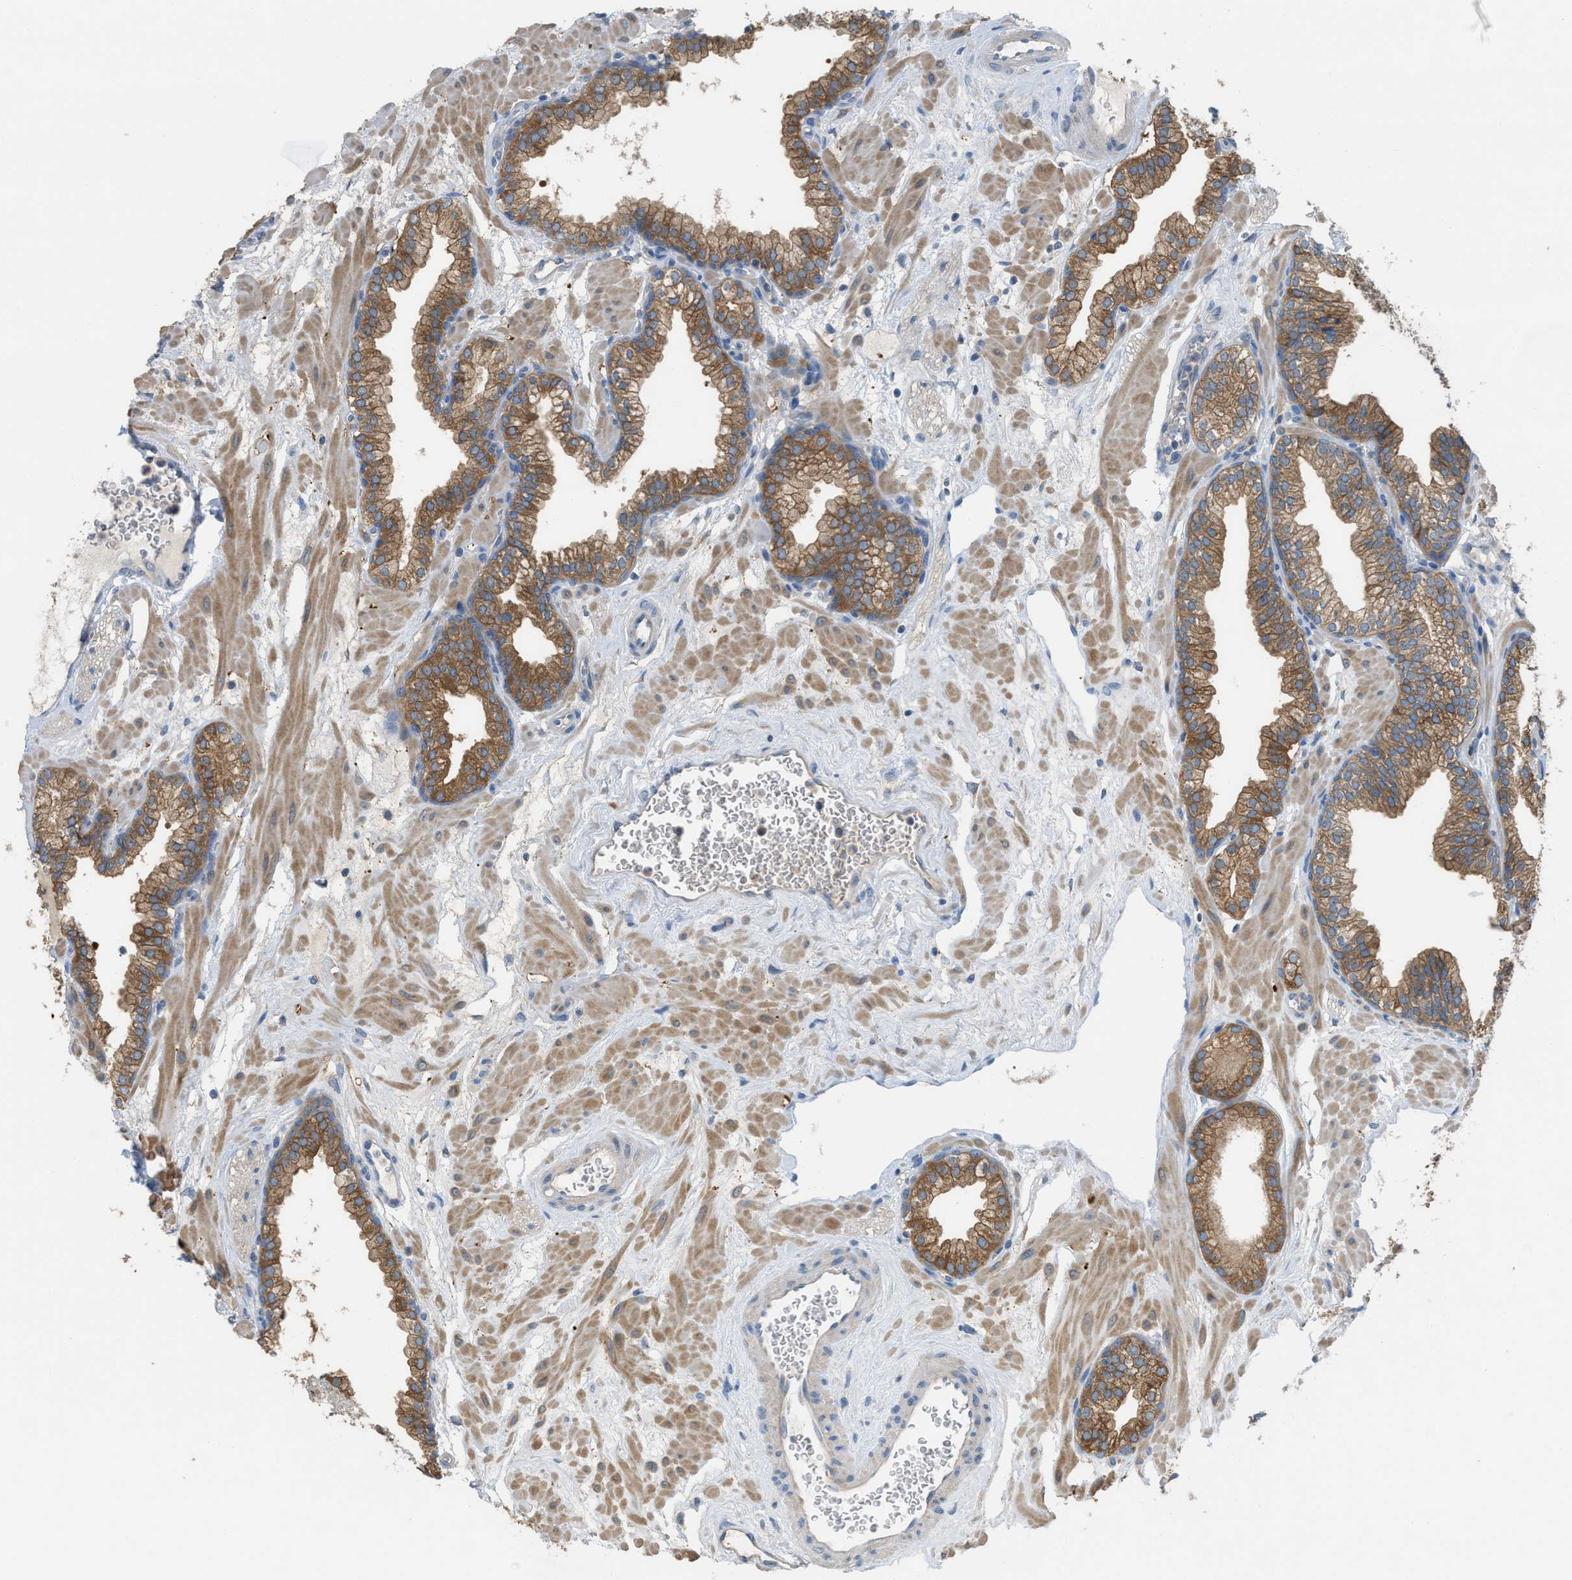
{"staining": {"intensity": "moderate", "quantity": ">75%", "location": "cytoplasmic/membranous"}, "tissue": "prostate", "cell_type": "Glandular cells", "image_type": "normal", "snomed": [{"axis": "morphology", "description": "Normal tissue, NOS"}, {"axis": "morphology", "description": "Urothelial carcinoma, Low grade"}, {"axis": "topography", "description": "Urinary bladder"}, {"axis": "topography", "description": "Prostate"}], "caption": "Glandular cells exhibit medium levels of moderate cytoplasmic/membranous staining in about >75% of cells in normal human prostate.", "gene": "UBA5", "patient": {"sex": "male", "age": 60}}